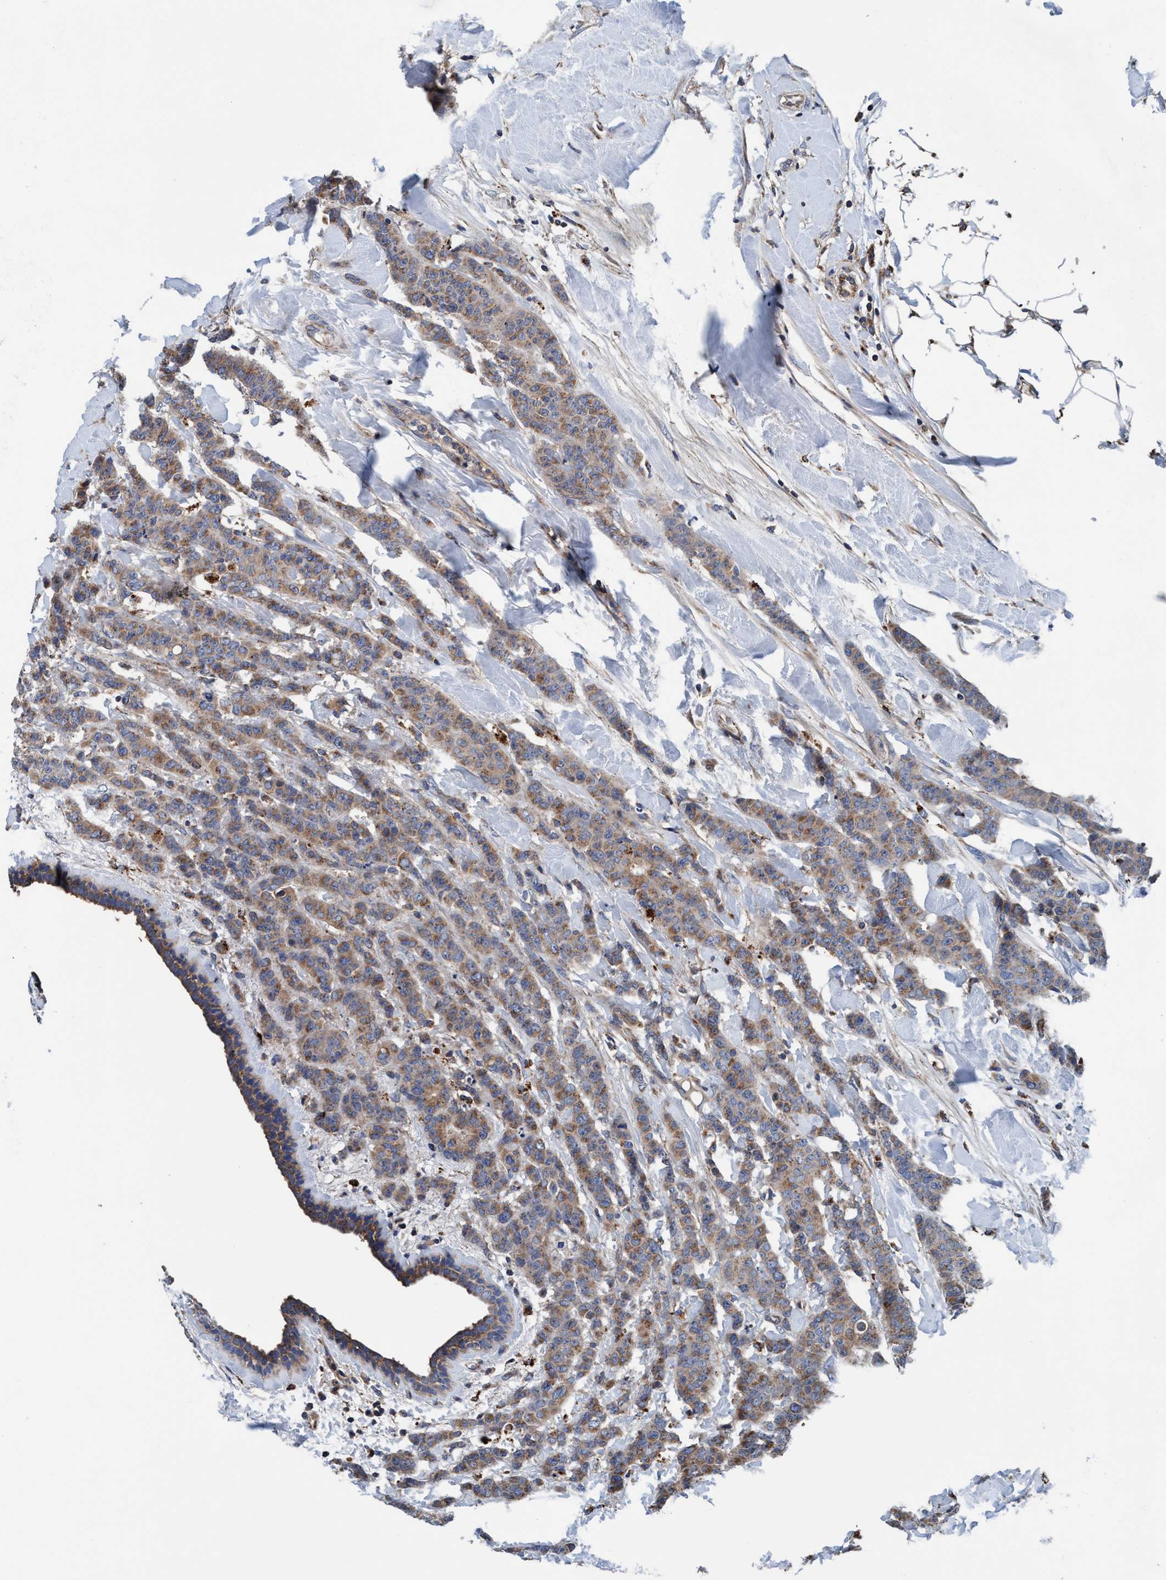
{"staining": {"intensity": "moderate", "quantity": ">75%", "location": "cytoplasmic/membranous"}, "tissue": "breast cancer", "cell_type": "Tumor cells", "image_type": "cancer", "snomed": [{"axis": "morphology", "description": "Normal tissue, NOS"}, {"axis": "morphology", "description": "Duct carcinoma"}, {"axis": "topography", "description": "Breast"}], "caption": "Brown immunohistochemical staining in breast infiltrating ductal carcinoma displays moderate cytoplasmic/membranous expression in about >75% of tumor cells.", "gene": "ENDOG", "patient": {"sex": "female", "age": 40}}